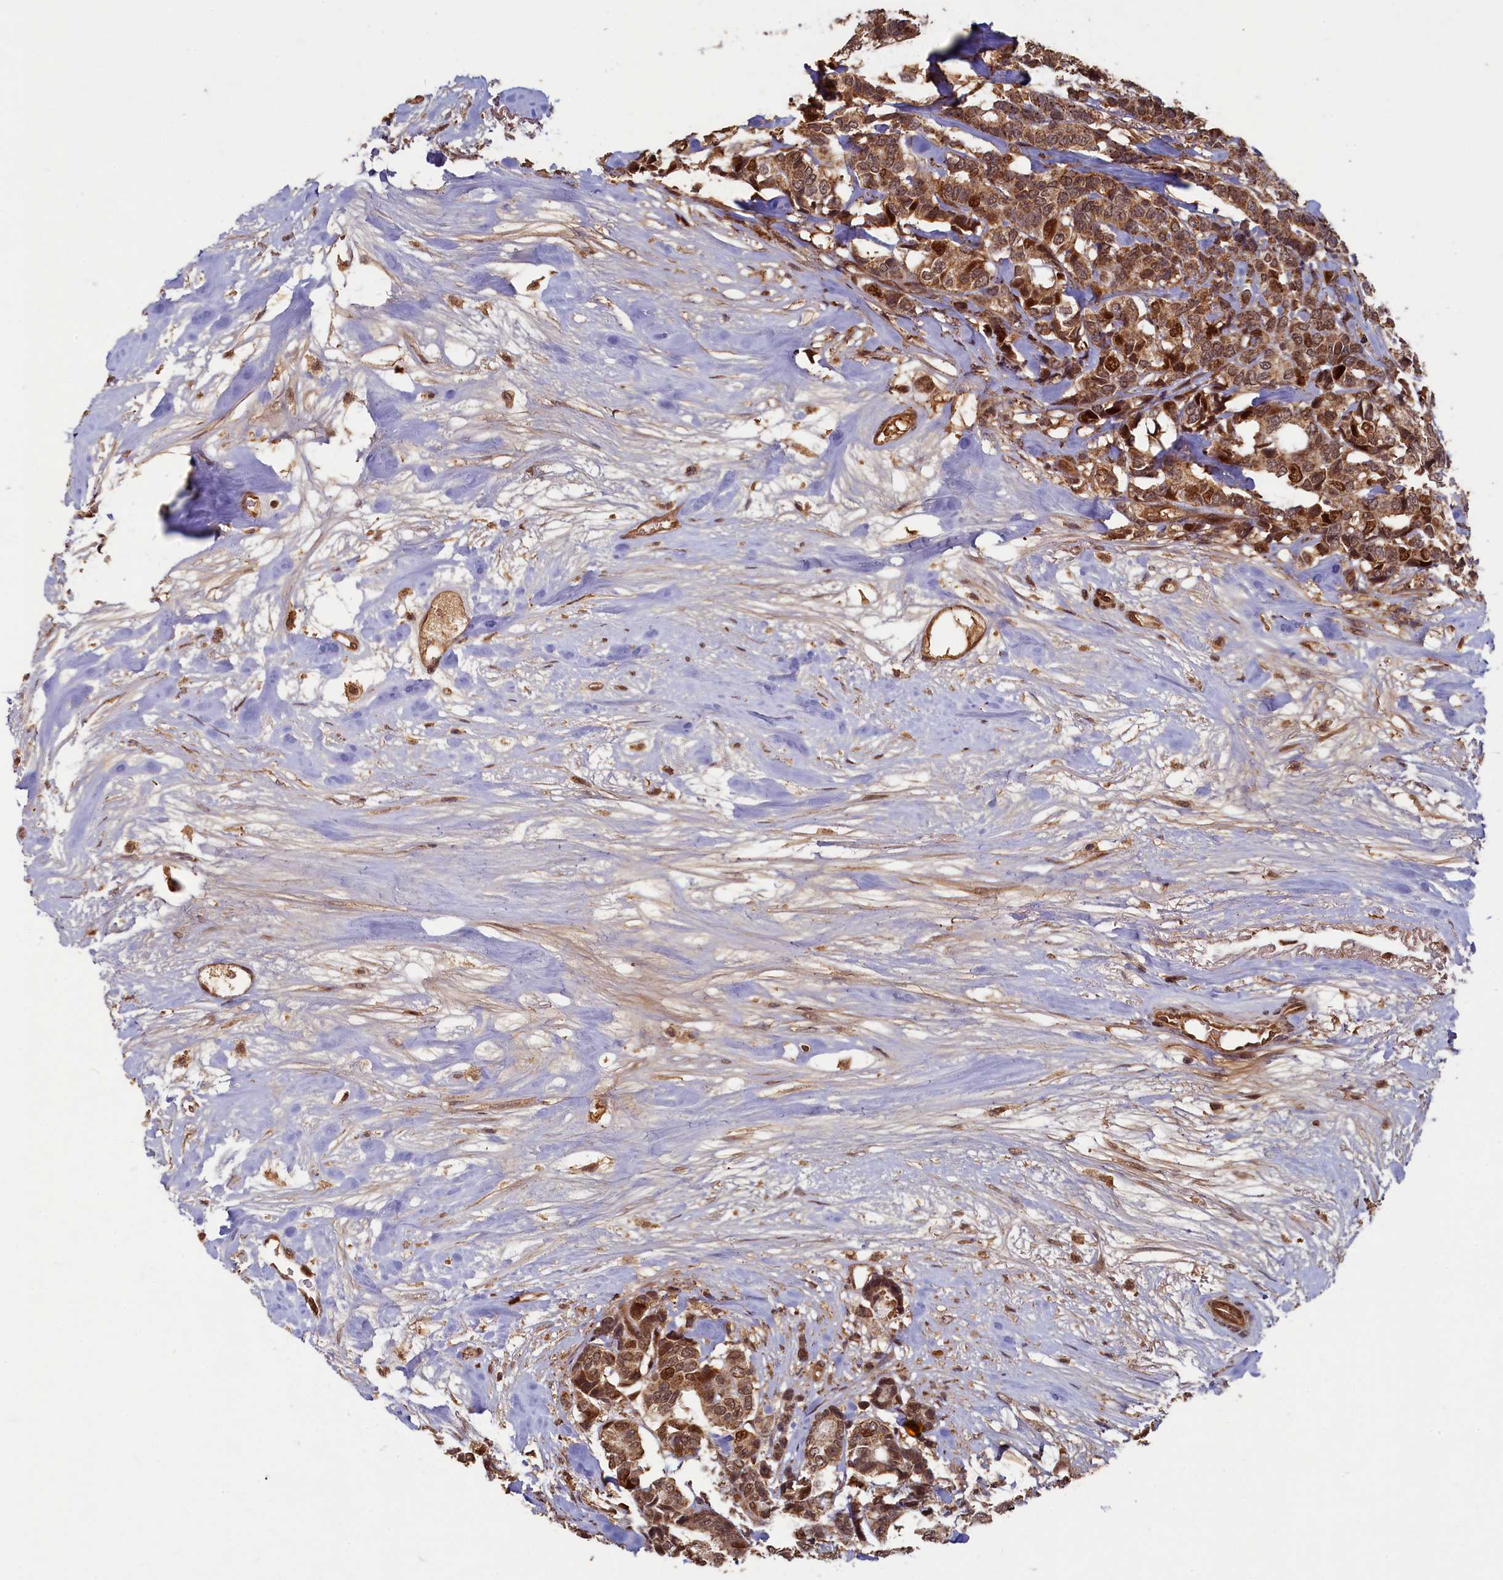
{"staining": {"intensity": "moderate", "quantity": ">75%", "location": "cytoplasmic/membranous,nuclear"}, "tissue": "breast cancer", "cell_type": "Tumor cells", "image_type": "cancer", "snomed": [{"axis": "morphology", "description": "Duct carcinoma"}, {"axis": "topography", "description": "Breast"}], "caption": "Protein staining shows moderate cytoplasmic/membranous and nuclear positivity in approximately >75% of tumor cells in breast invasive ductal carcinoma. Using DAB (brown) and hematoxylin (blue) stains, captured at high magnification using brightfield microscopy.", "gene": "BRCA1", "patient": {"sex": "female", "age": 87}}